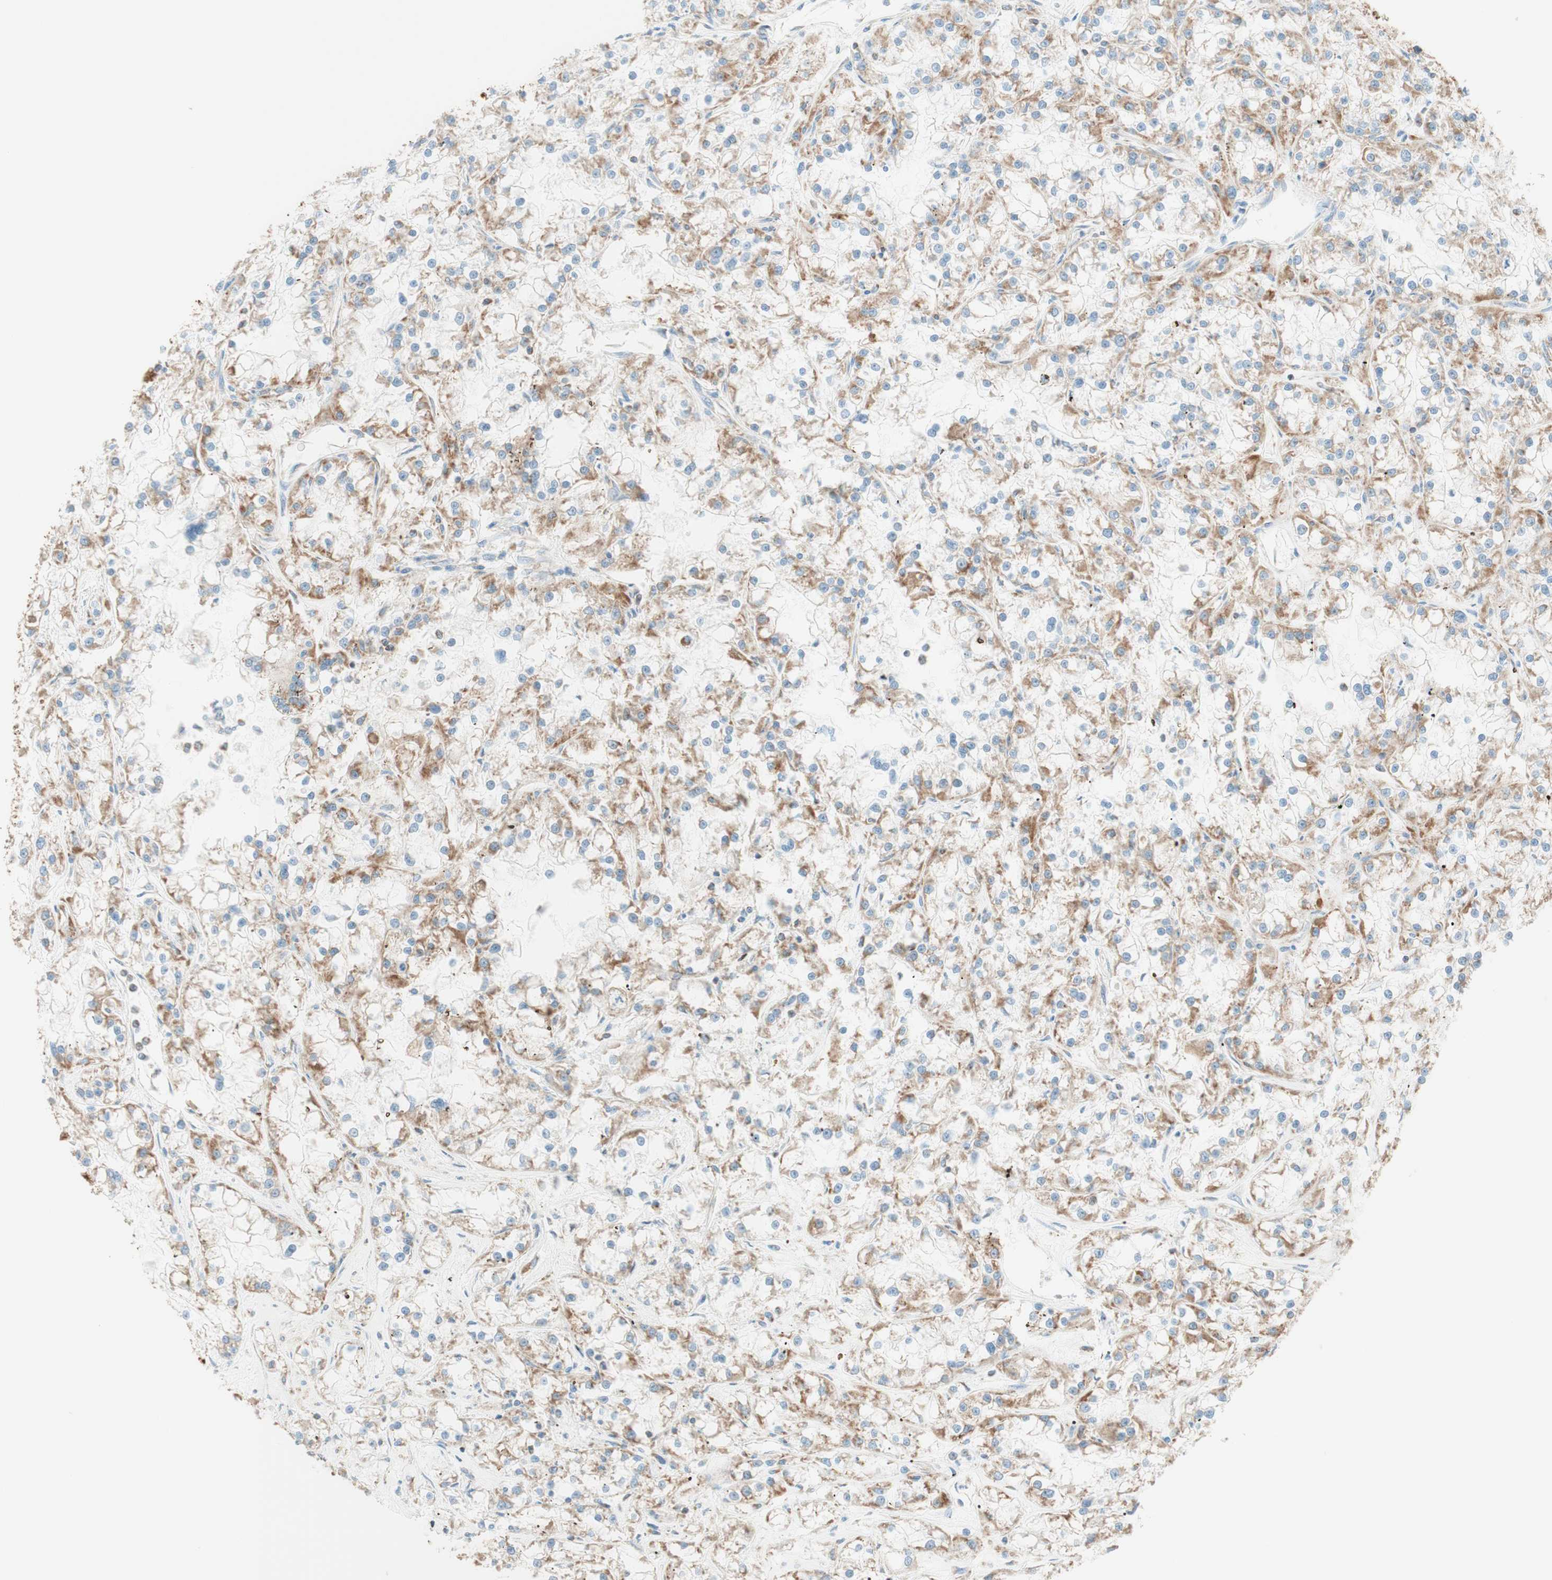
{"staining": {"intensity": "moderate", "quantity": "25%-75%", "location": "cytoplasmic/membranous"}, "tissue": "renal cancer", "cell_type": "Tumor cells", "image_type": "cancer", "snomed": [{"axis": "morphology", "description": "Adenocarcinoma, NOS"}, {"axis": "topography", "description": "Kidney"}], "caption": "Brown immunohistochemical staining in human adenocarcinoma (renal) demonstrates moderate cytoplasmic/membranous positivity in about 25%-75% of tumor cells.", "gene": "TOMM20", "patient": {"sex": "female", "age": 52}}